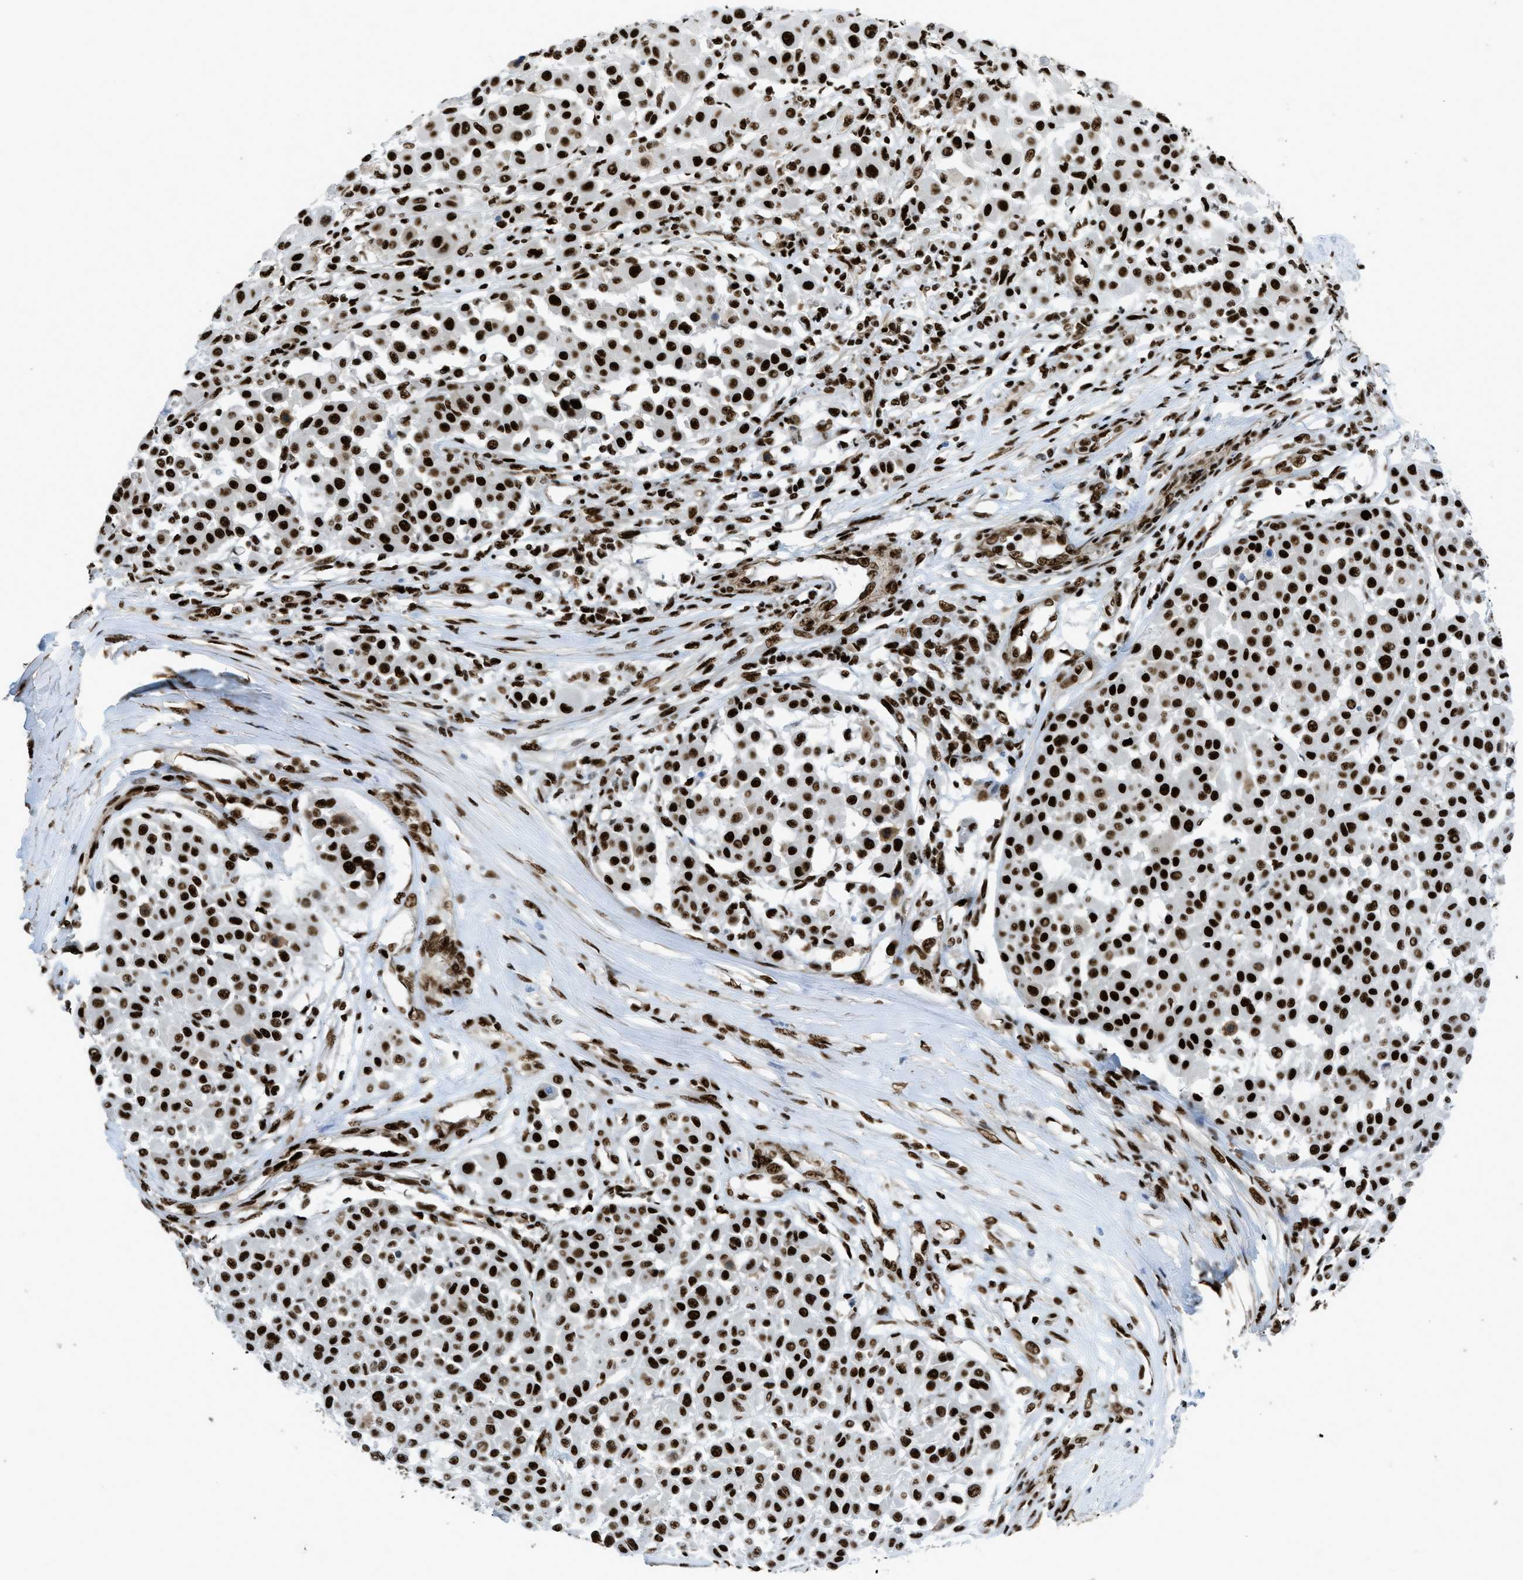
{"staining": {"intensity": "strong", "quantity": ">75%", "location": "nuclear"}, "tissue": "melanoma", "cell_type": "Tumor cells", "image_type": "cancer", "snomed": [{"axis": "morphology", "description": "Malignant melanoma, Metastatic site"}, {"axis": "topography", "description": "Soft tissue"}], "caption": "Tumor cells demonstrate high levels of strong nuclear expression in about >75% of cells in human melanoma. (IHC, brightfield microscopy, high magnification).", "gene": "ZNF207", "patient": {"sex": "male", "age": 41}}